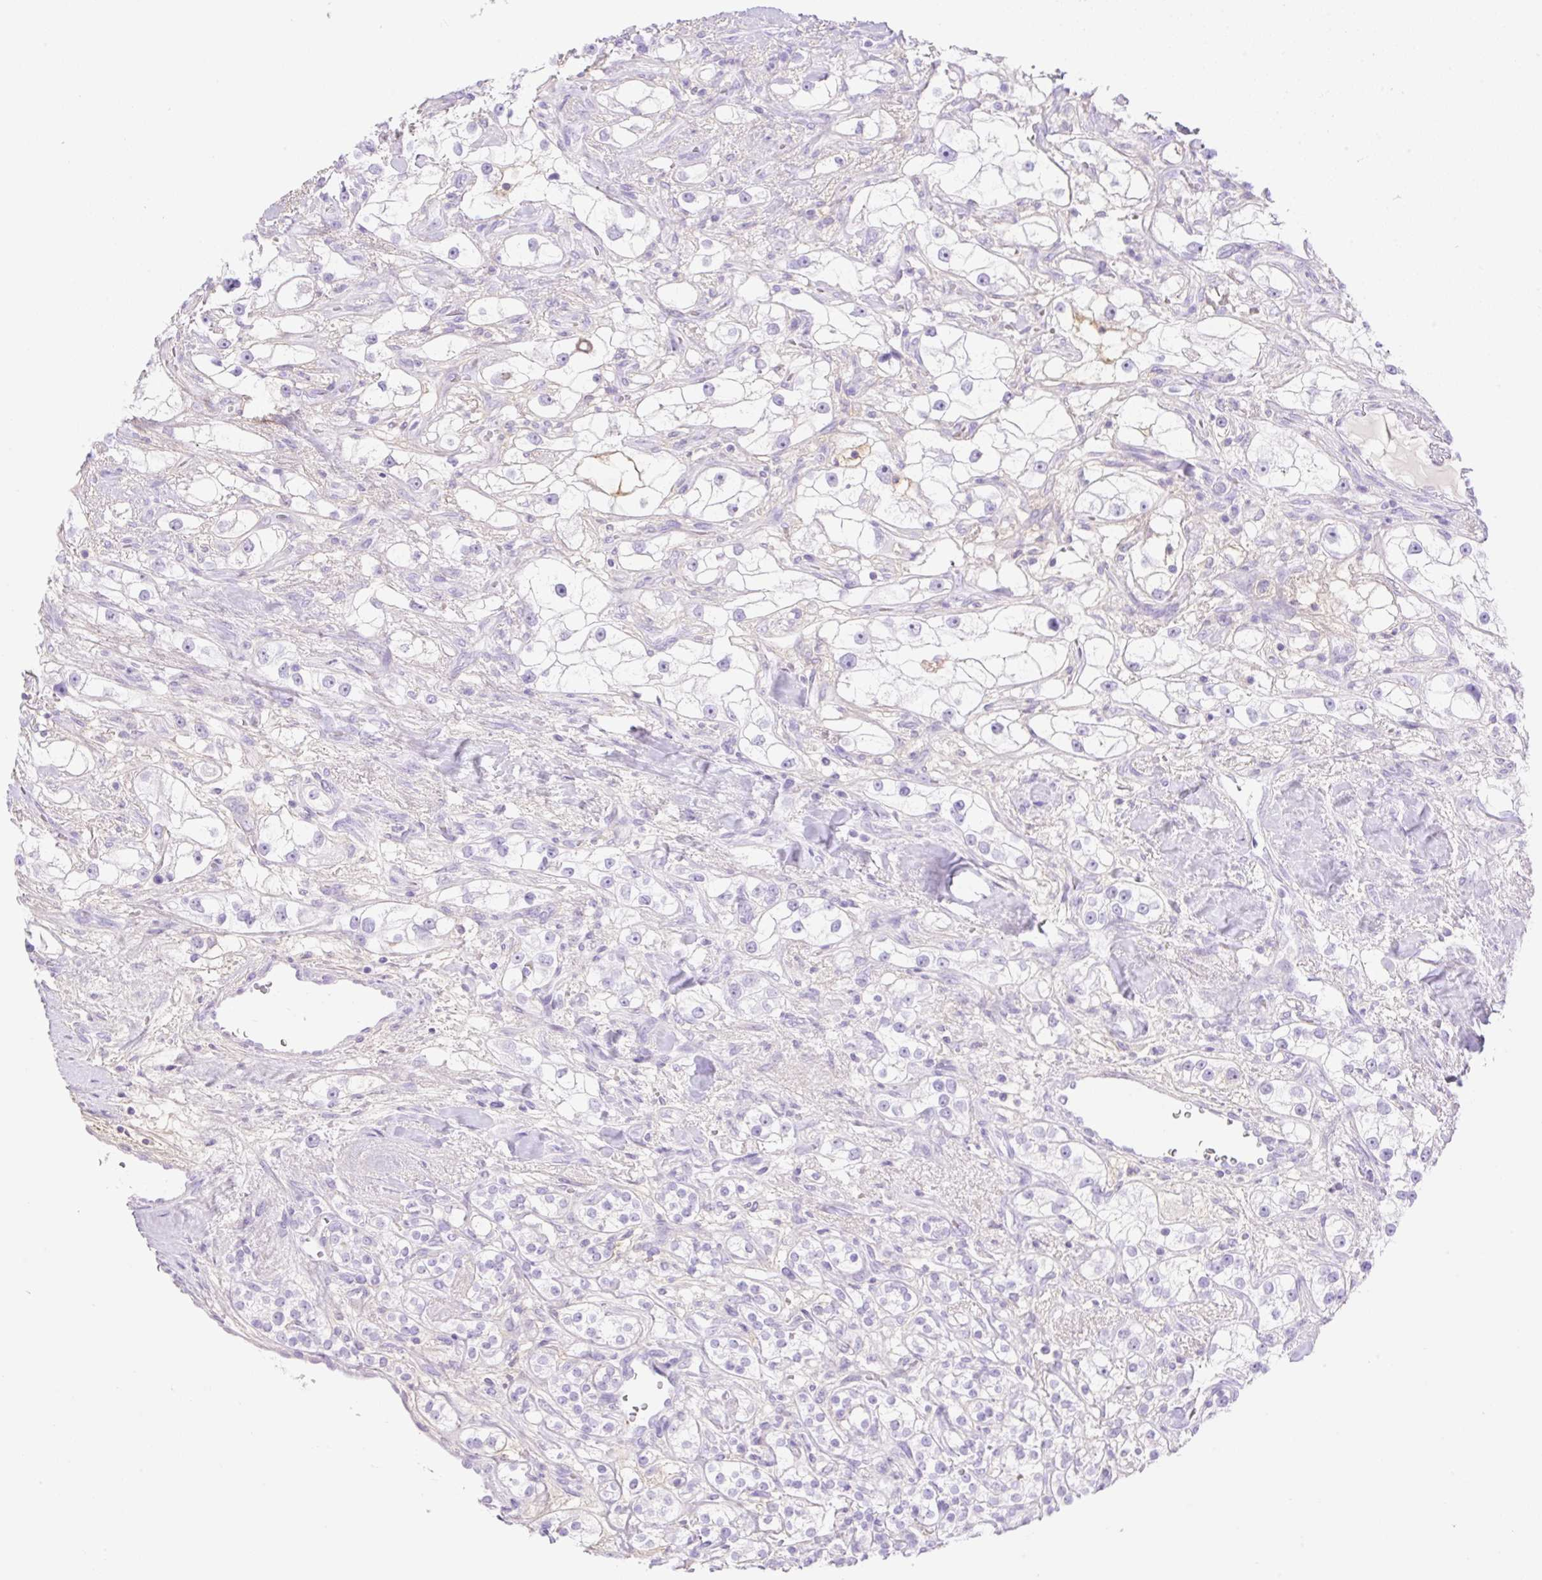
{"staining": {"intensity": "negative", "quantity": "none", "location": "none"}, "tissue": "renal cancer", "cell_type": "Tumor cells", "image_type": "cancer", "snomed": [{"axis": "morphology", "description": "Adenocarcinoma, NOS"}, {"axis": "topography", "description": "Kidney"}], "caption": "Immunohistochemical staining of human renal cancer (adenocarcinoma) exhibits no significant expression in tumor cells. (DAB (3,3'-diaminobenzidine) immunohistochemistry (IHC), high magnification).", "gene": "CDX1", "patient": {"sex": "male", "age": 77}}